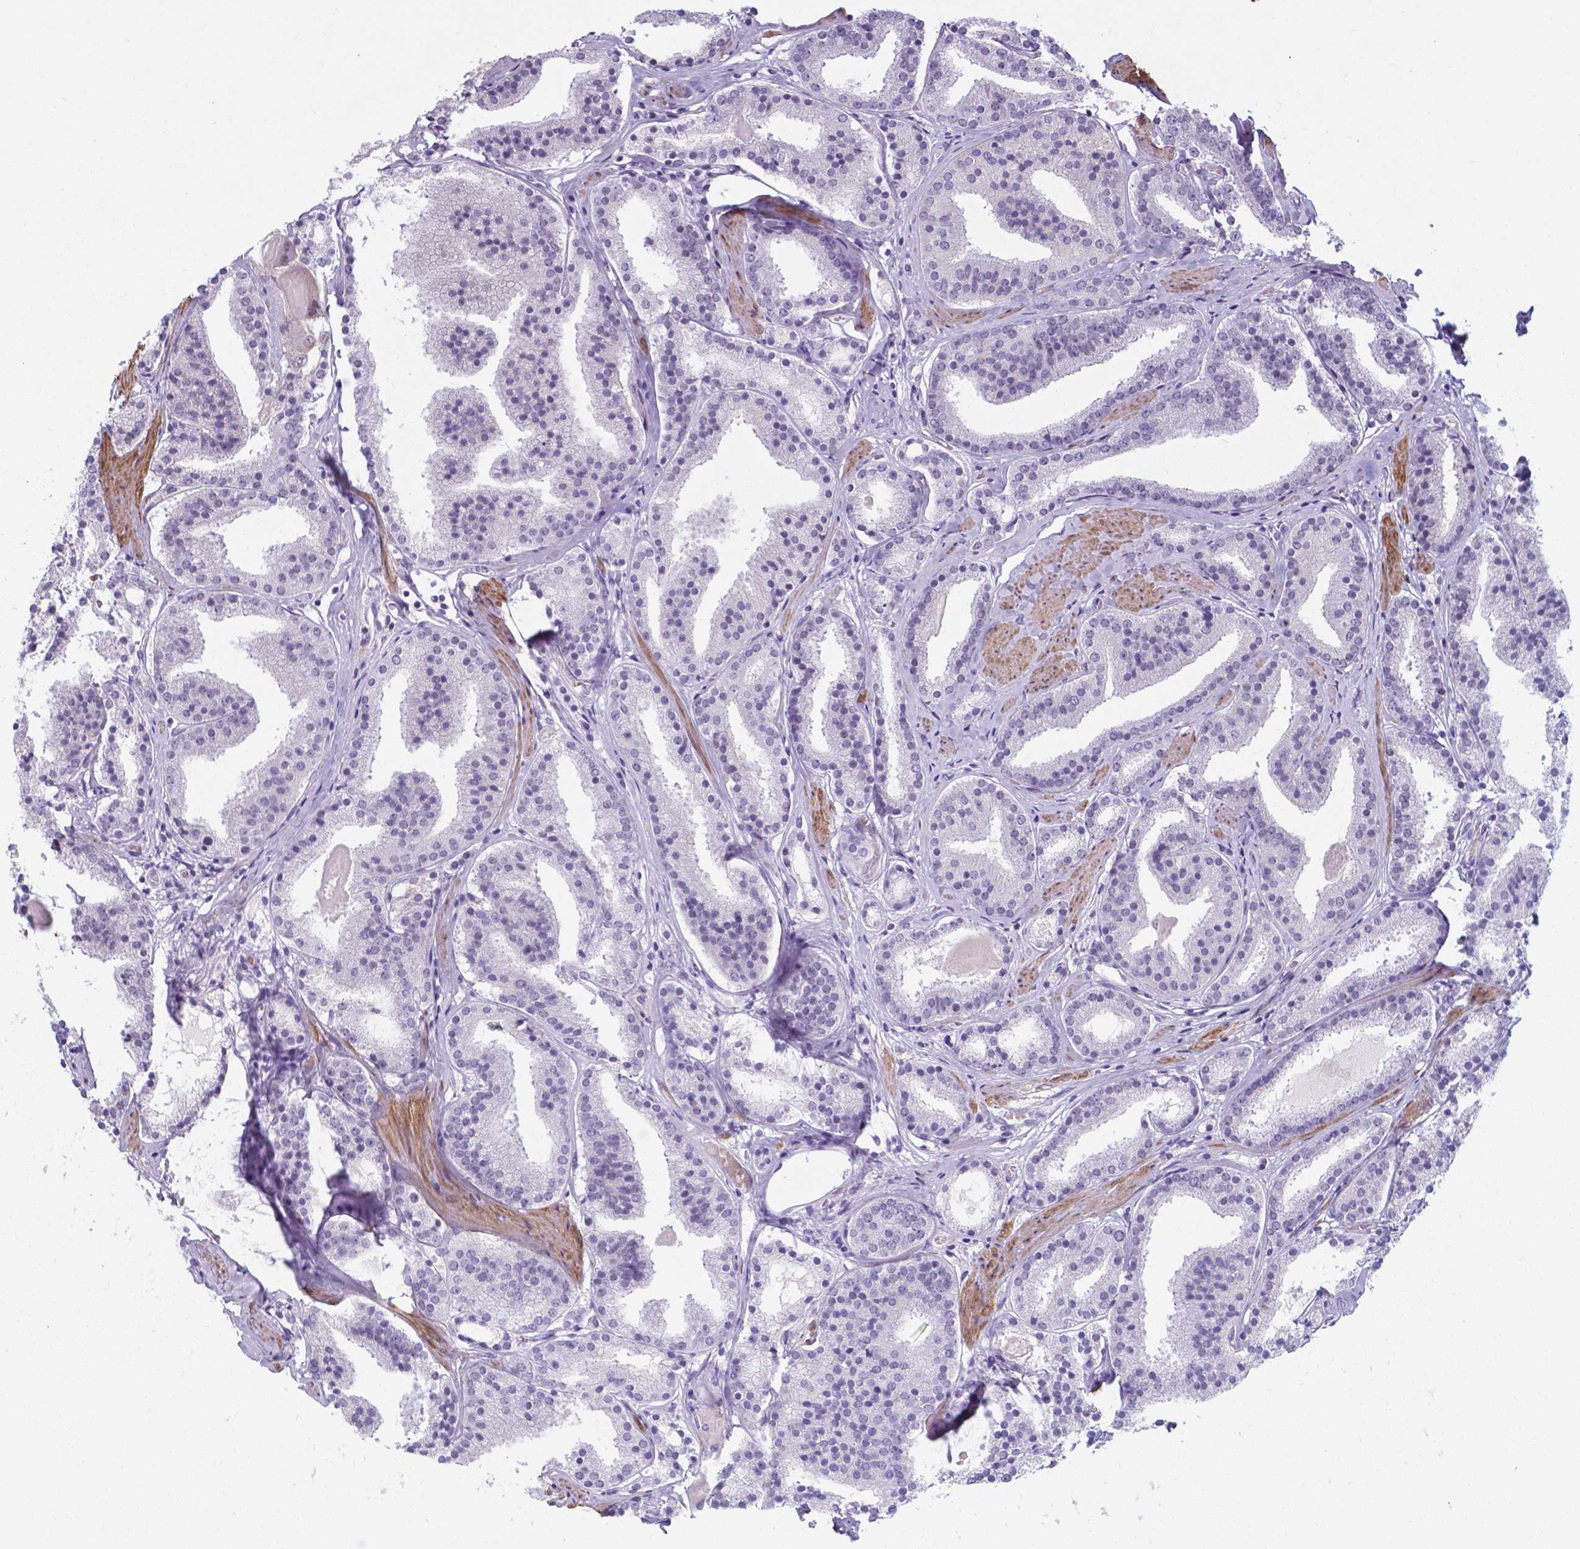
{"staining": {"intensity": "negative", "quantity": "none", "location": "none"}, "tissue": "prostate cancer", "cell_type": "Tumor cells", "image_type": "cancer", "snomed": [{"axis": "morphology", "description": "Adenocarcinoma, High grade"}, {"axis": "topography", "description": "Prostate"}], "caption": "Image shows no protein staining in tumor cells of prostate cancer tissue.", "gene": "AP5B1", "patient": {"sex": "male", "age": 63}}